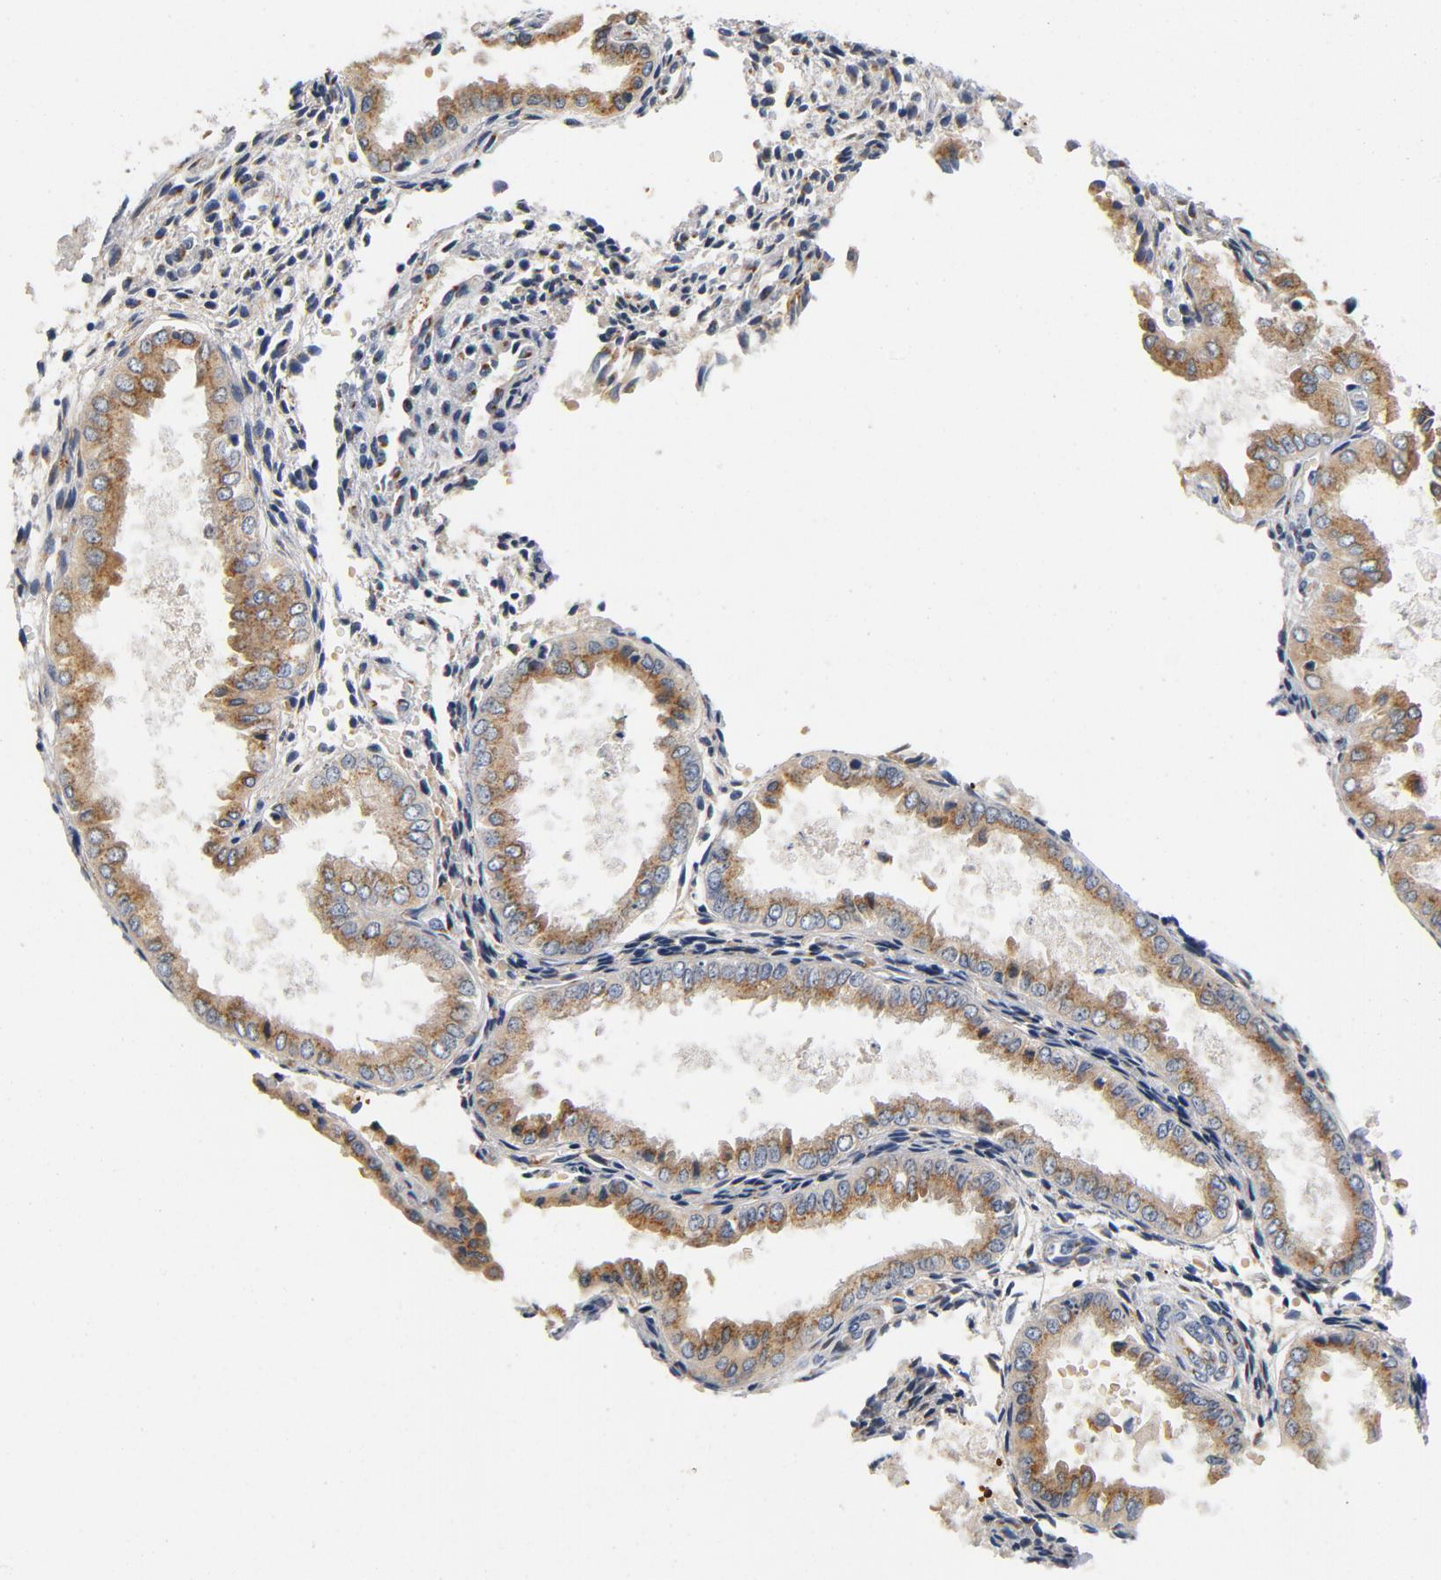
{"staining": {"intensity": "negative", "quantity": "none", "location": "none"}, "tissue": "endometrium", "cell_type": "Cells in endometrial stroma", "image_type": "normal", "snomed": [{"axis": "morphology", "description": "Normal tissue, NOS"}, {"axis": "topography", "description": "Endometrium"}], "caption": "High magnification brightfield microscopy of normal endometrium stained with DAB (3,3'-diaminobenzidine) (brown) and counterstained with hematoxylin (blue): cells in endometrial stroma show no significant expression.", "gene": "LMAN2", "patient": {"sex": "female", "age": 33}}